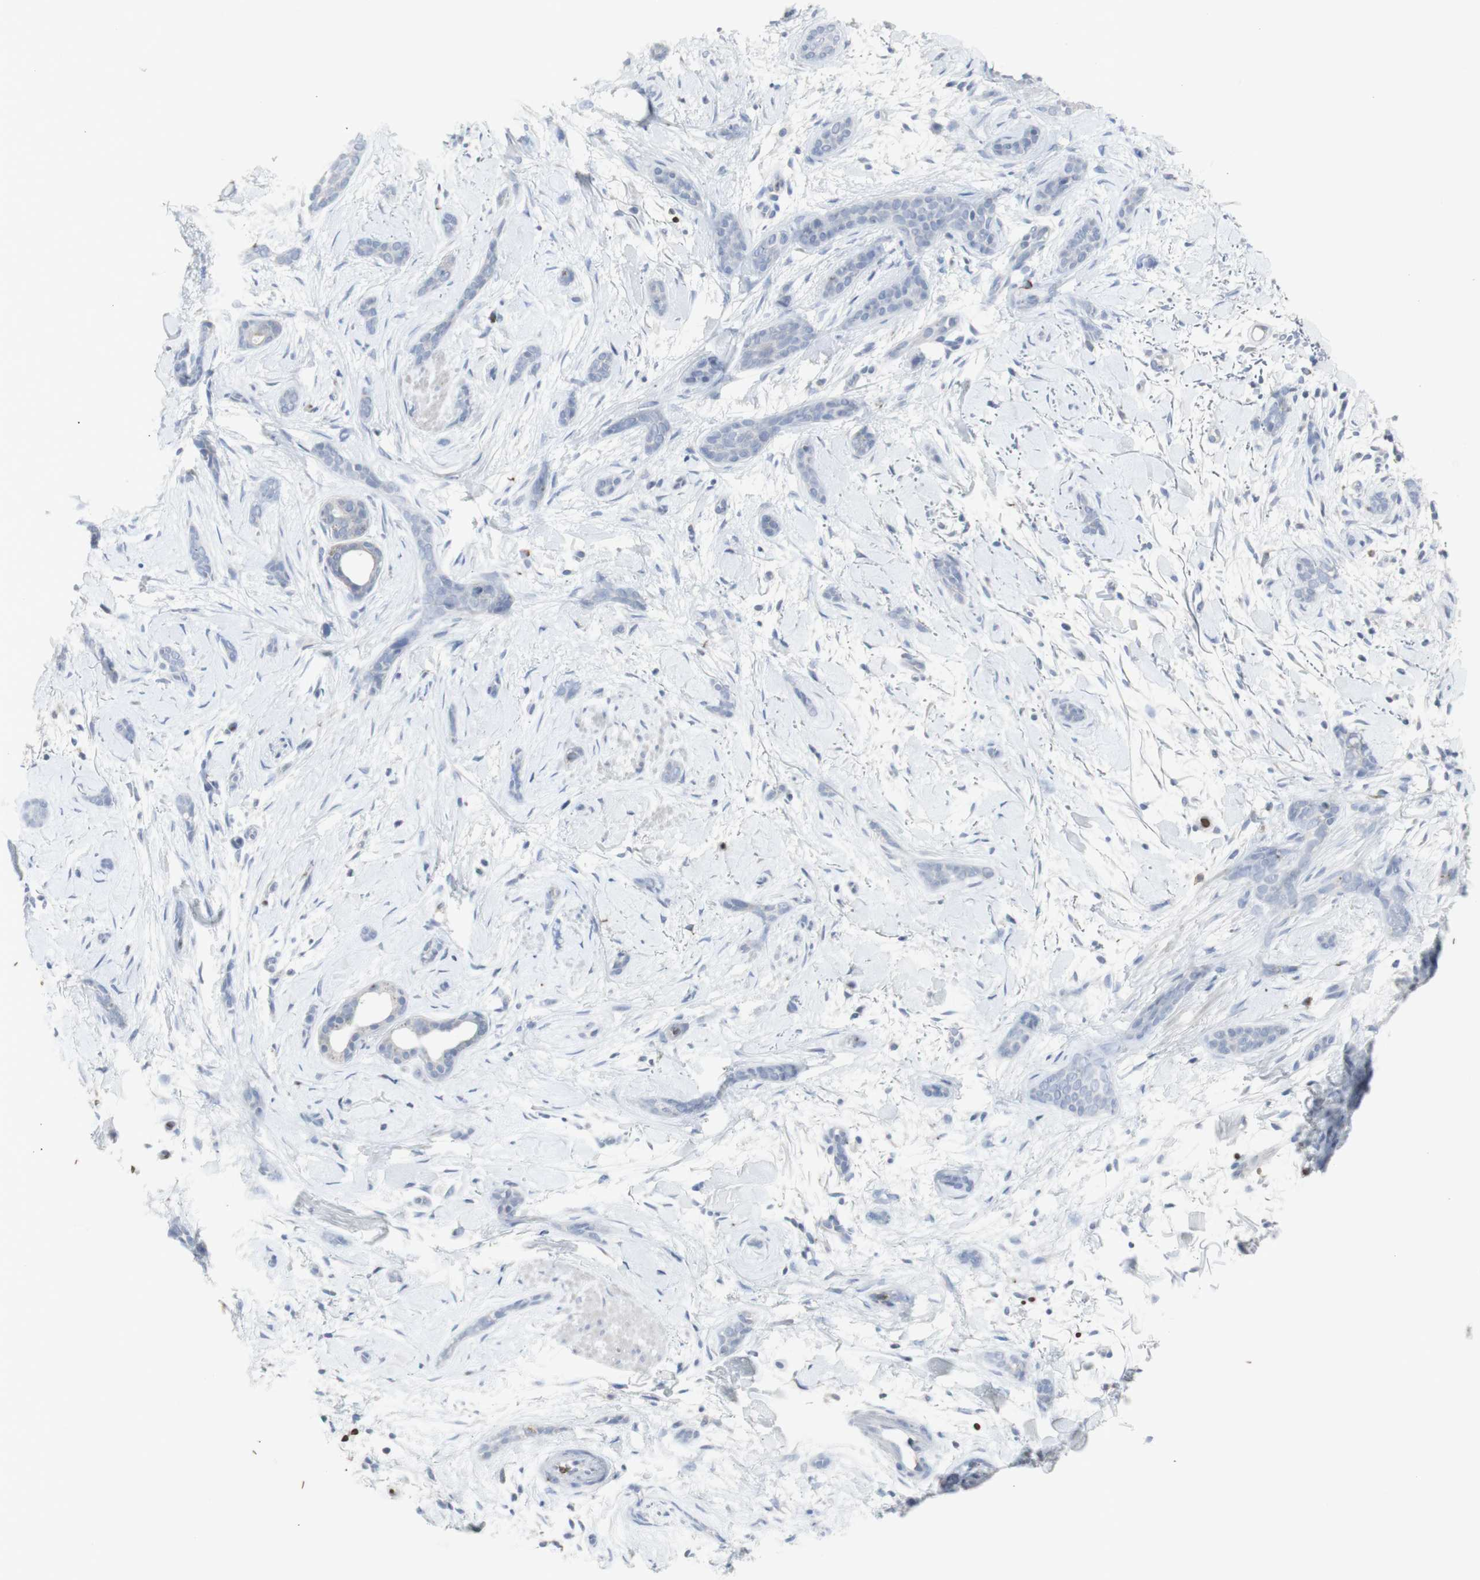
{"staining": {"intensity": "negative", "quantity": "none", "location": "none"}, "tissue": "skin cancer", "cell_type": "Tumor cells", "image_type": "cancer", "snomed": [{"axis": "morphology", "description": "Basal cell carcinoma"}, {"axis": "morphology", "description": "Adnexal tumor, benign"}, {"axis": "topography", "description": "Skin"}], "caption": "An immunohistochemistry photomicrograph of skin basal cell carcinoma is shown. There is no staining in tumor cells of skin basal cell carcinoma.", "gene": "INS", "patient": {"sex": "female", "age": 42}}